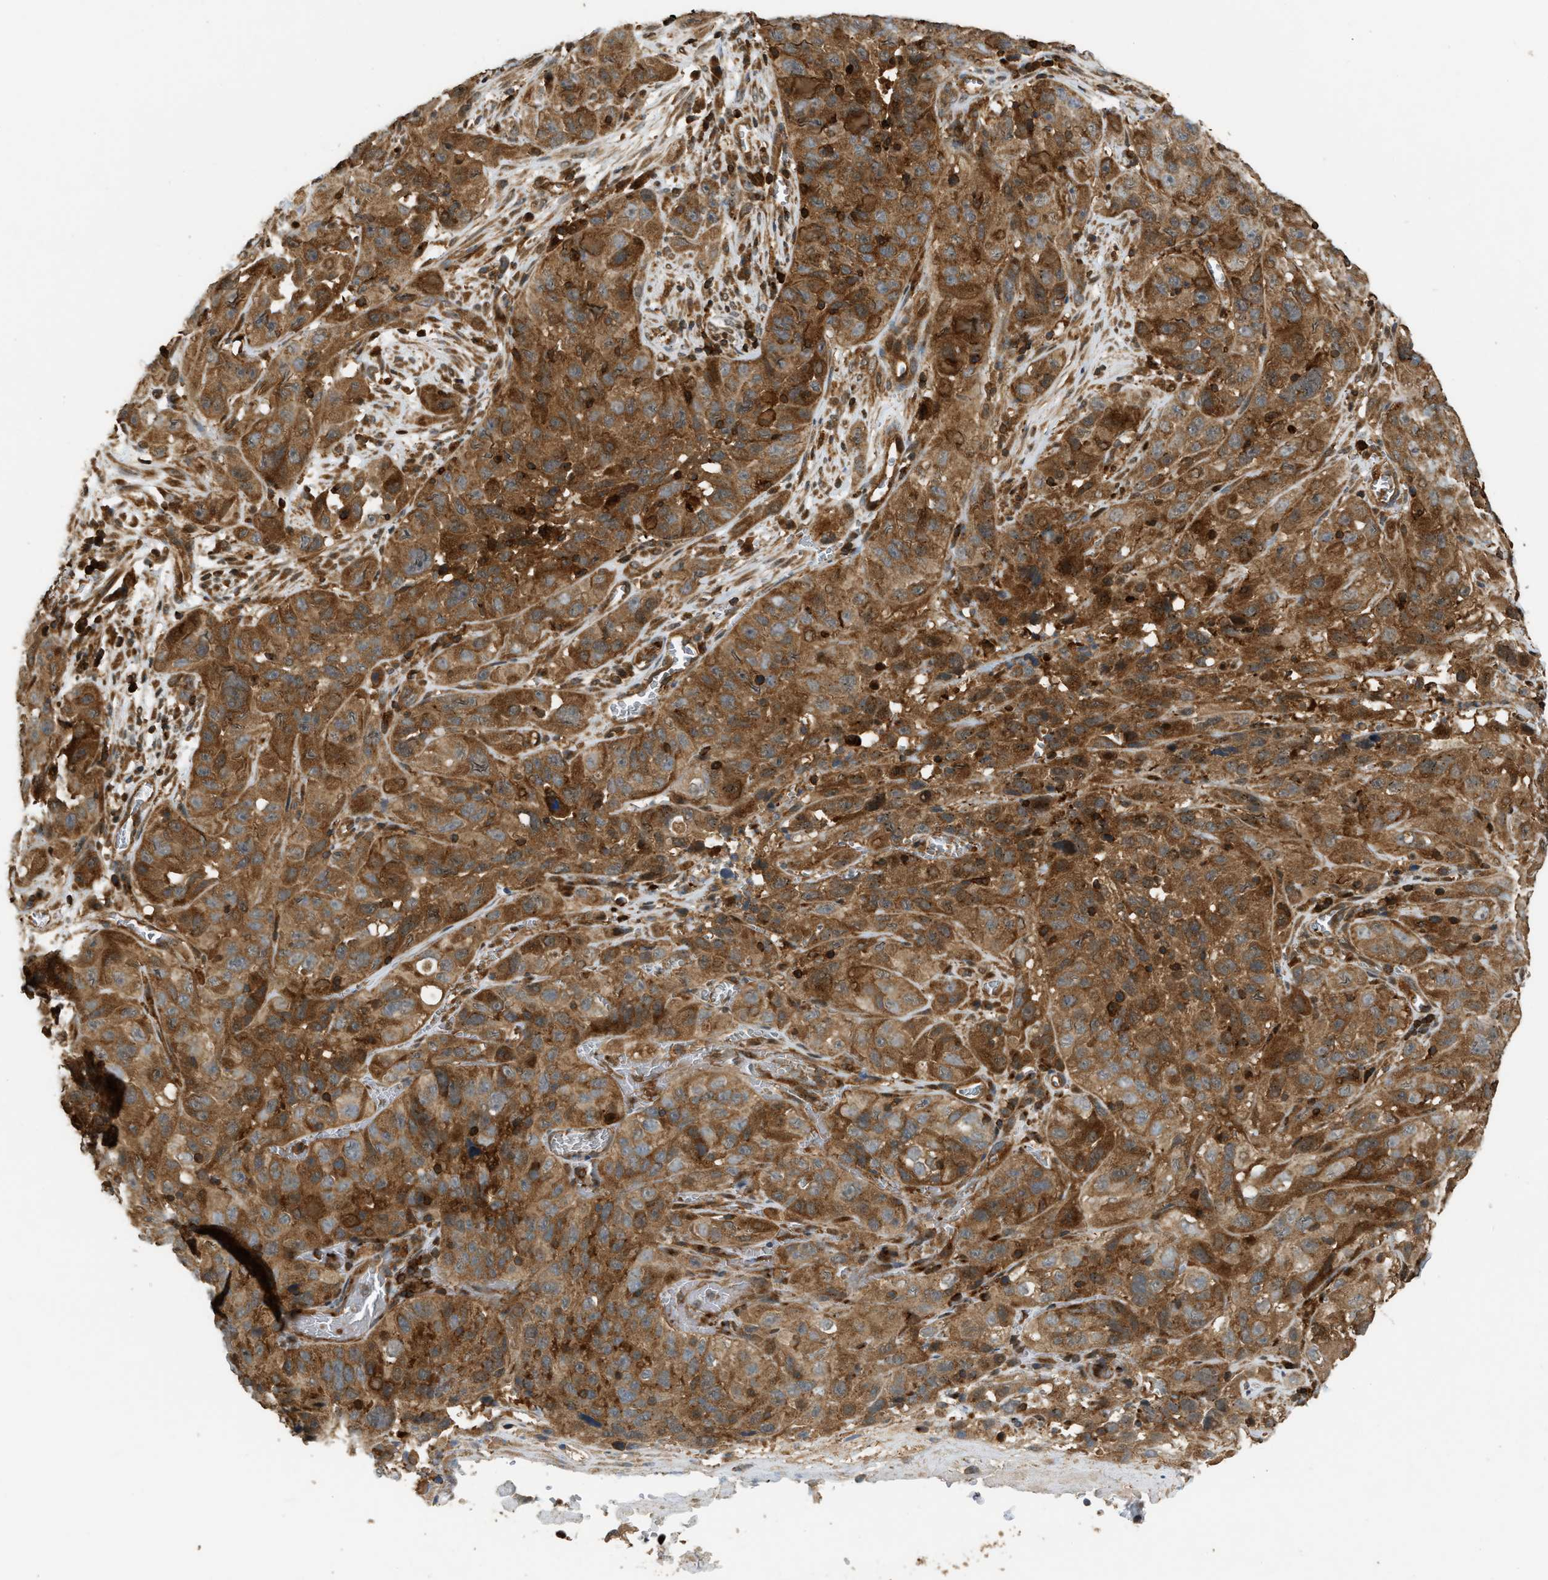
{"staining": {"intensity": "strong", "quantity": ">75%", "location": "cytoplasmic/membranous"}, "tissue": "cervical cancer", "cell_type": "Tumor cells", "image_type": "cancer", "snomed": [{"axis": "morphology", "description": "Squamous cell carcinoma, NOS"}, {"axis": "topography", "description": "Cervix"}], "caption": "A high amount of strong cytoplasmic/membranous expression is appreciated in approximately >75% of tumor cells in cervical squamous cell carcinoma tissue. The protein of interest is stained brown, and the nuclei are stained in blue (DAB (3,3'-diaminobenzidine) IHC with brightfield microscopy, high magnification).", "gene": "GOPC", "patient": {"sex": "female", "age": 32}}